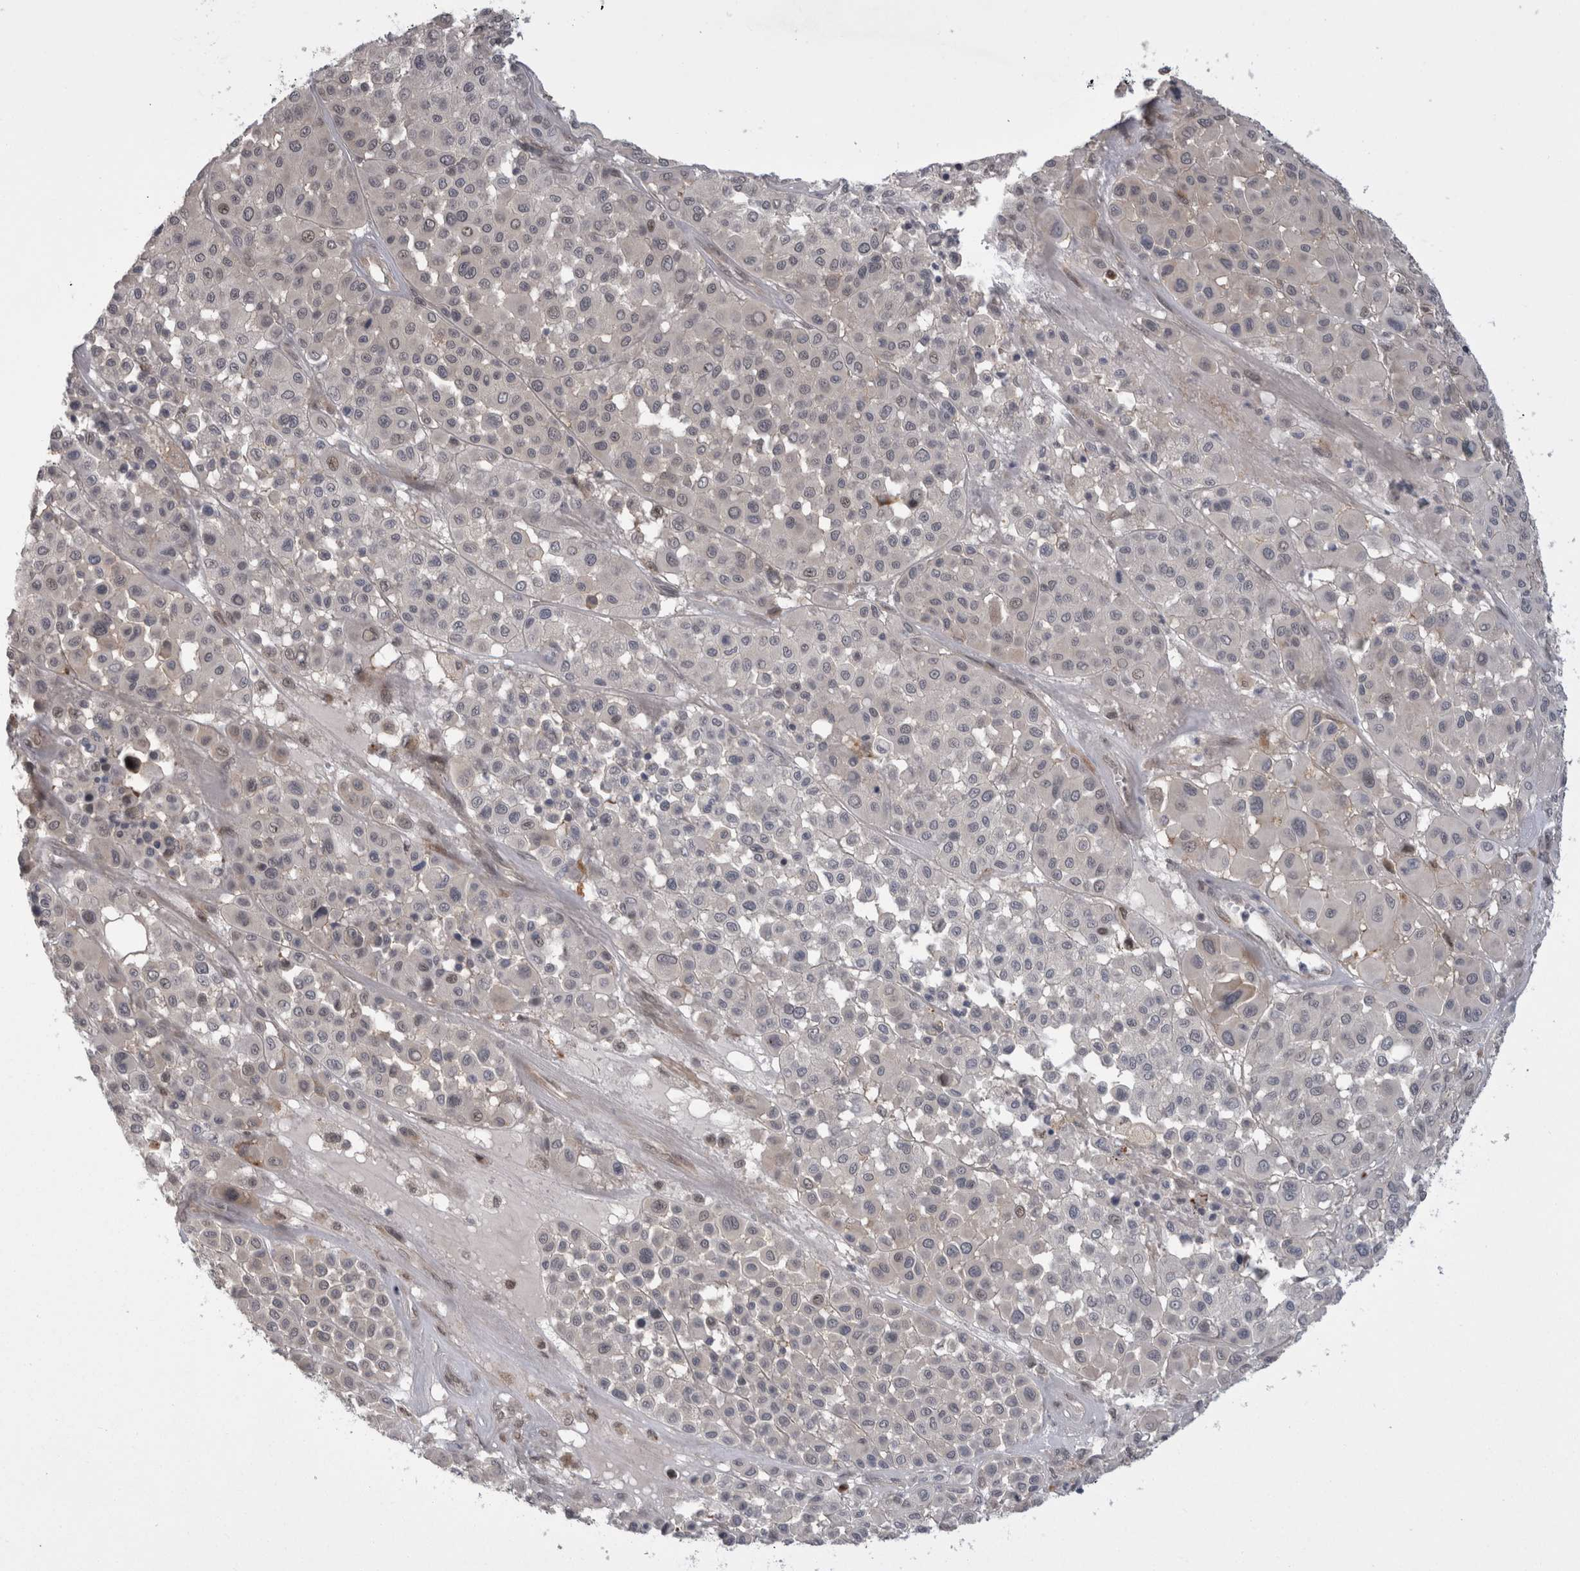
{"staining": {"intensity": "negative", "quantity": "none", "location": "none"}, "tissue": "melanoma", "cell_type": "Tumor cells", "image_type": "cancer", "snomed": [{"axis": "morphology", "description": "Malignant melanoma, Metastatic site"}, {"axis": "topography", "description": "Soft tissue"}], "caption": "This is a micrograph of immunohistochemistry (IHC) staining of melanoma, which shows no staining in tumor cells.", "gene": "MTBP", "patient": {"sex": "male", "age": 41}}